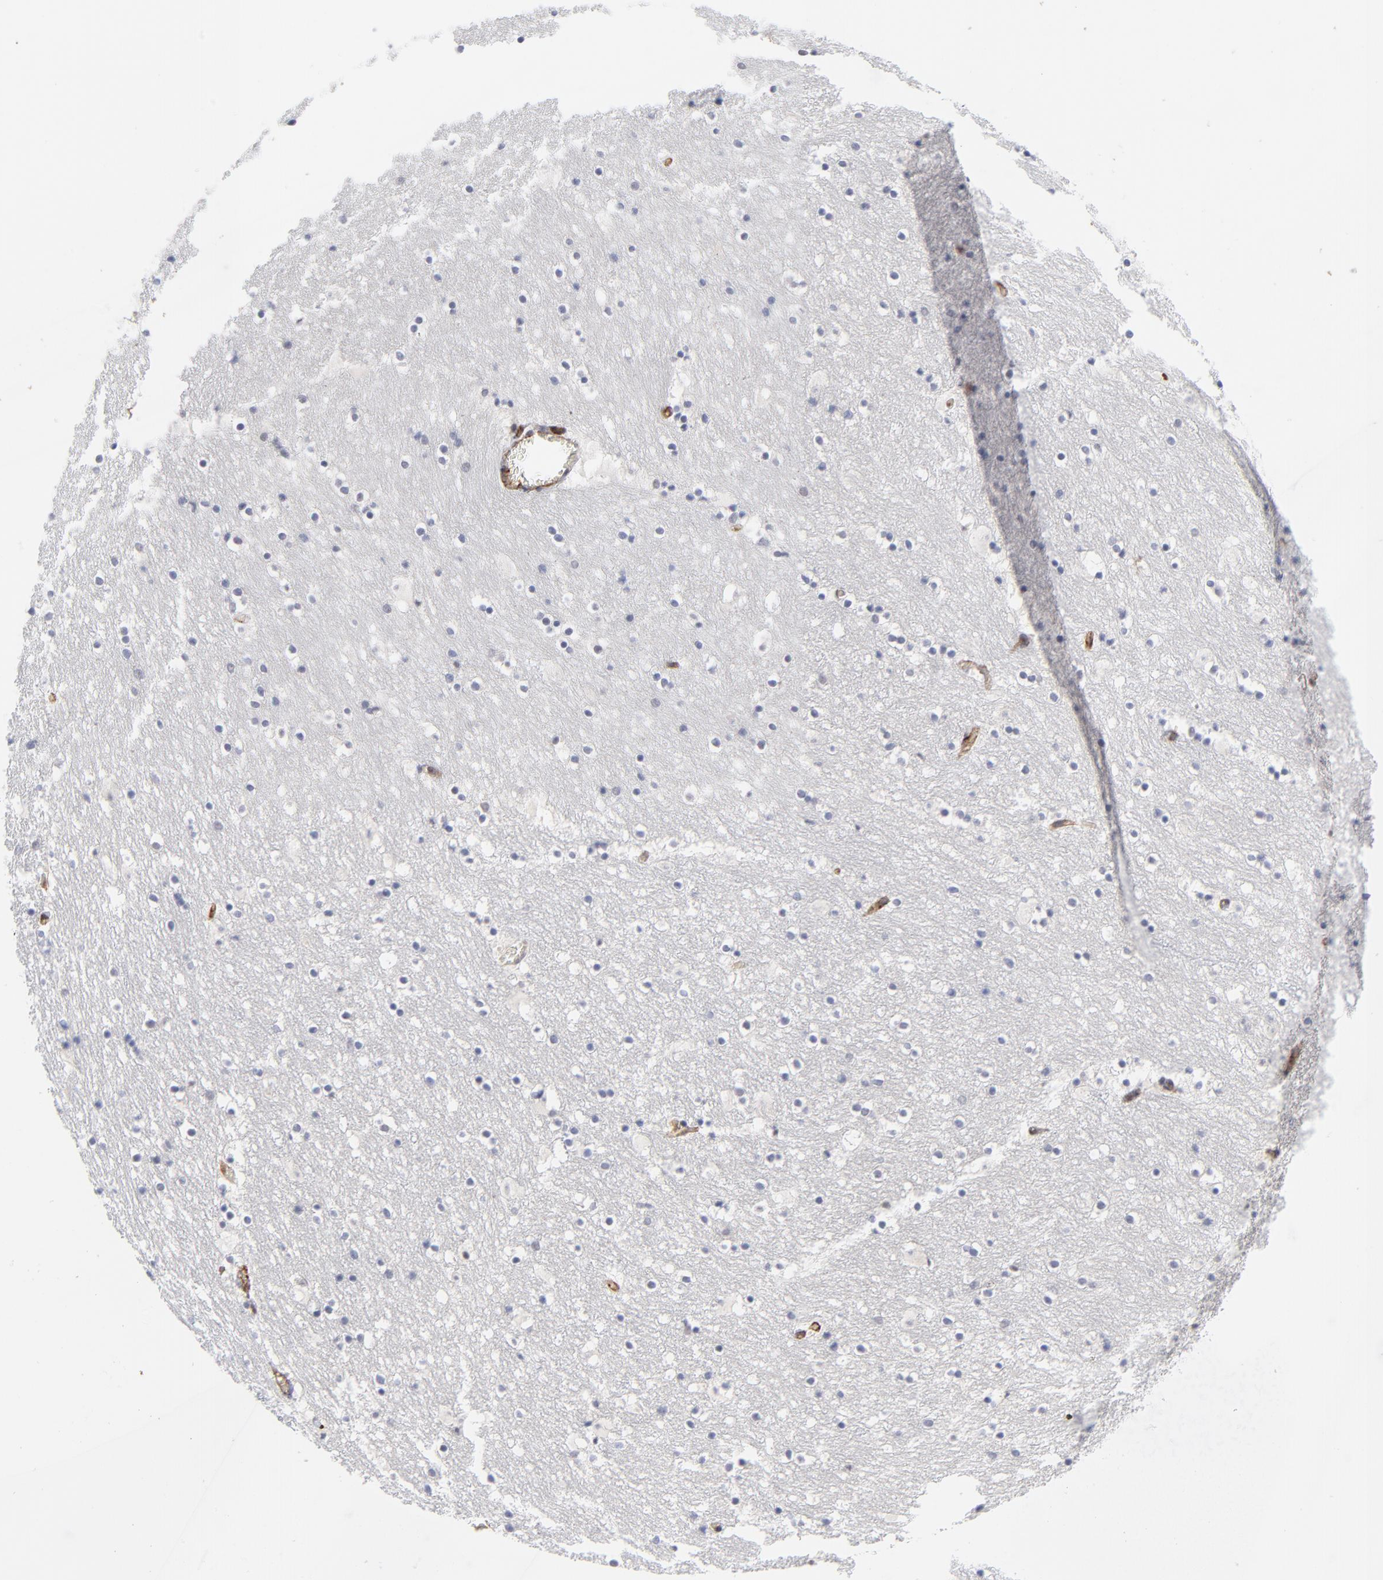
{"staining": {"intensity": "moderate", "quantity": "<25%", "location": "cytoplasmic/membranous"}, "tissue": "caudate", "cell_type": "Glial cells", "image_type": "normal", "snomed": [{"axis": "morphology", "description": "Normal tissue, NOS"}, {"axis": "topography", "description": "Lateral ventricle wall"}], "caption": "Protein staining by immunohistochemistry (IHC) exhibits moderate cytoplasmic/membranous positivity in about <25% of glial cells in benign caudate.", "gene": "NBN", "patient": {"sex": "male", "age": 45}}